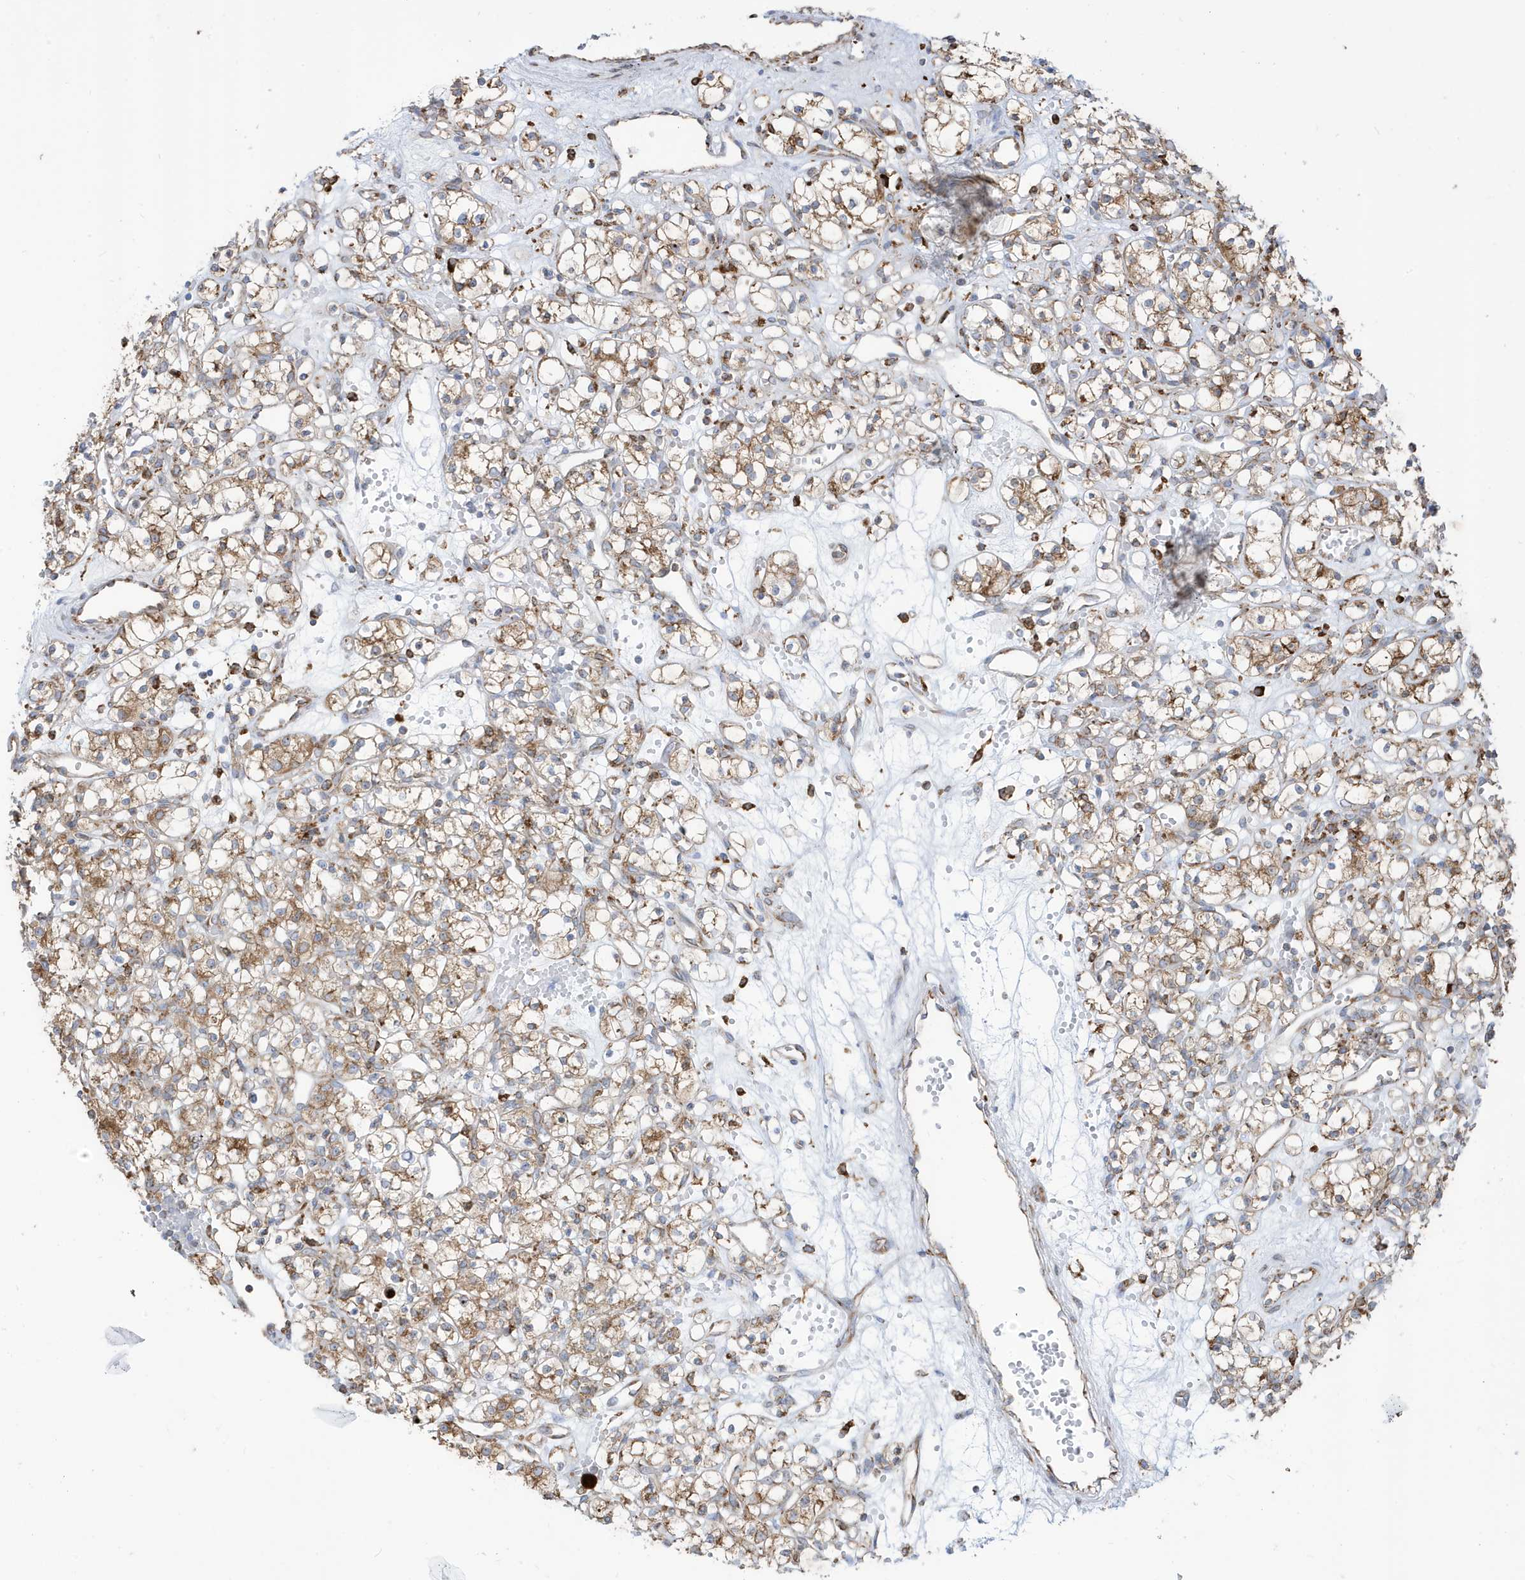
{"staining": {"intensity": "moderate", "quantity": ">75%", "location": "cytoplasmic/membranous"}, "tissue": "renal cancer", "cell_type": "Tumor cells", "image_type": "cancer", "snomed": [{"axis": "morphology", "description": "Adenocarcinoma, NOS"}, {"axis": "topography", "description": "Kidney"}], "caption": "Immunohistochemical staining of human renal adenocarcinoma shows medium levels of moderate cytoplasmic/membranous expression in about >75% of tumor cells.", "gene": "PDIA6", "patient": {"sex": "female", "age": 59}}